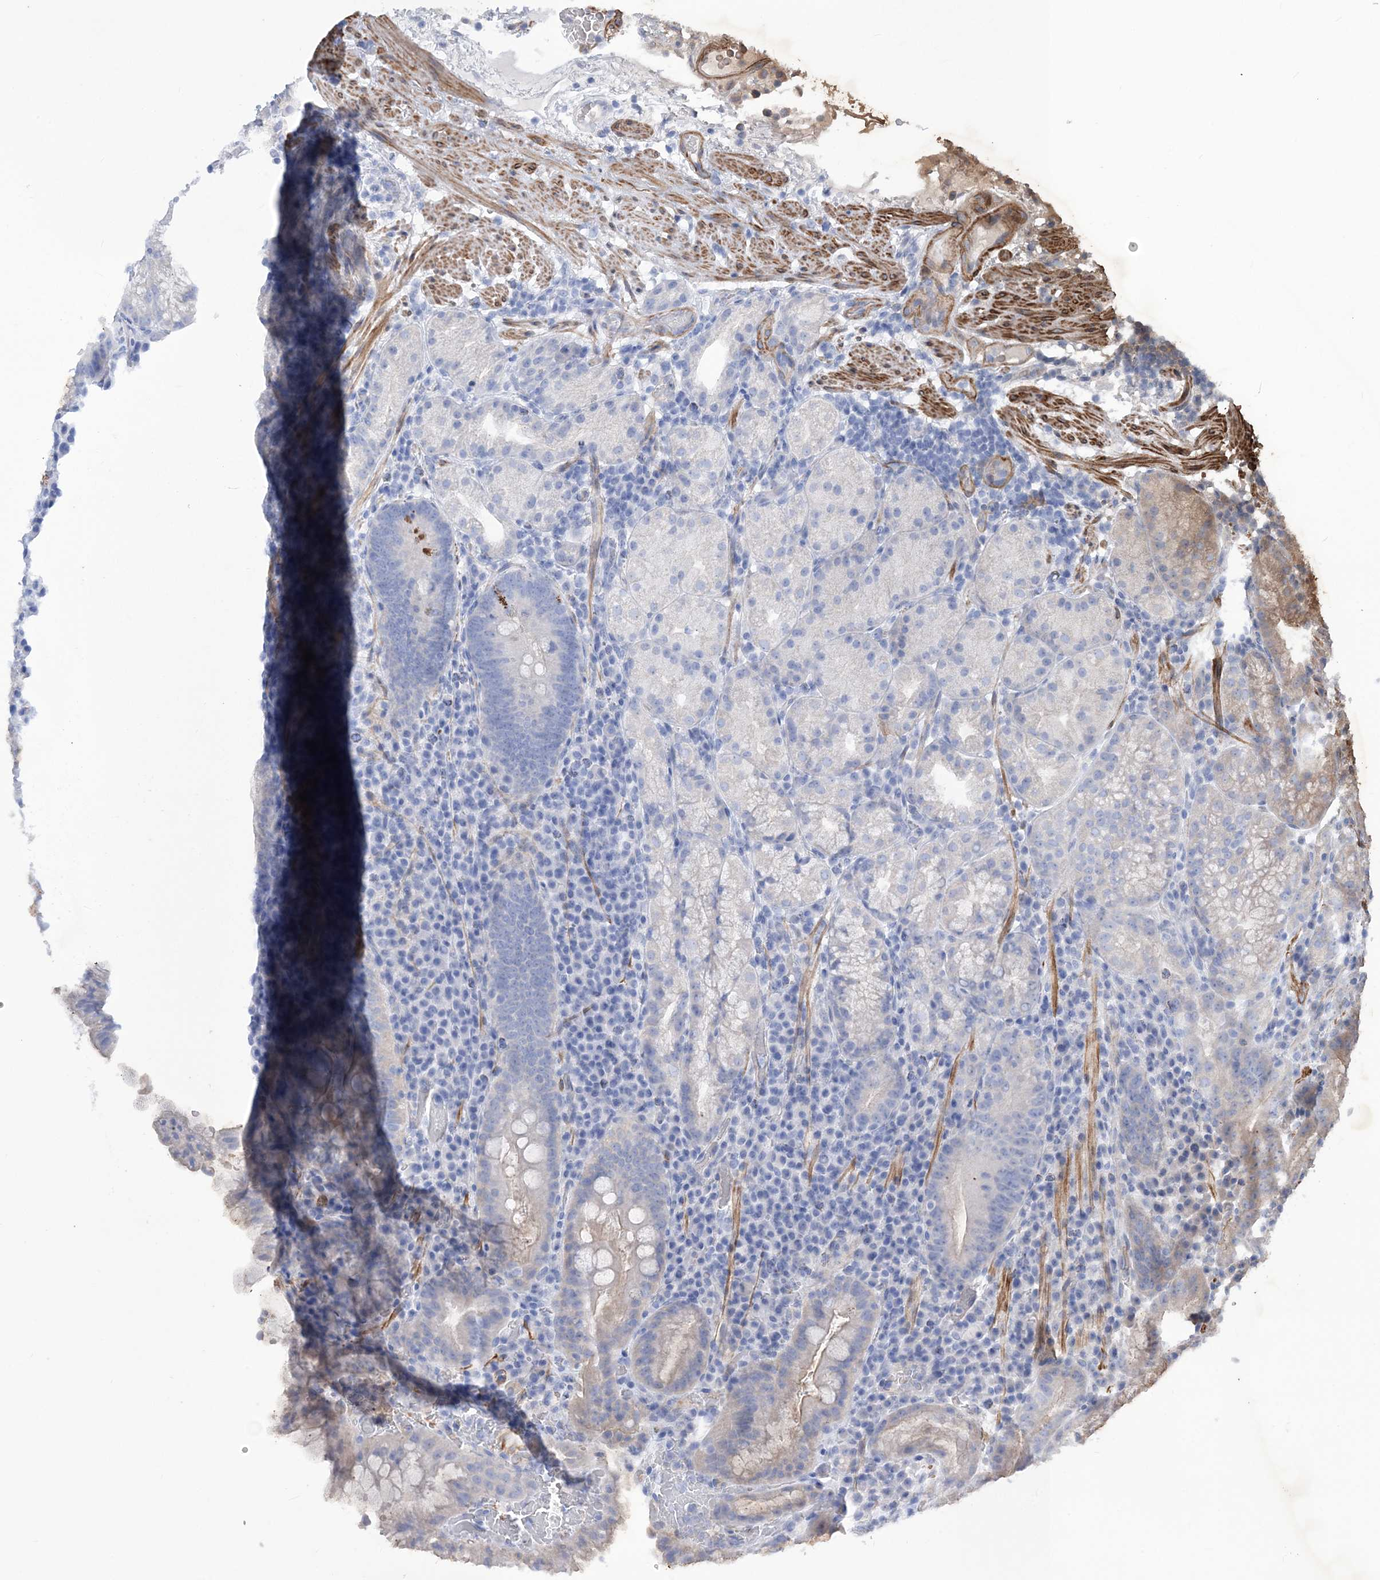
{"staining": {"intensity": "negative", "quantity": "none", "location": "none"}, "tissue": "stomach", "cell_type": "Glandular cells", "image_type": "normal", "snomed": [{"axis": "morphology", "description": "Normal tissue, NOS"}, {"axis": "morphology", "description": "Inflammation, NOS"}, {"axis": "topography", "description": "Stomach"}], "caption": "A histopathology image of stomach stained for a protein shows no brown staining in glandular cells.", "gene": "WDR74", "patient": {"sex": "male", "age": 79}}